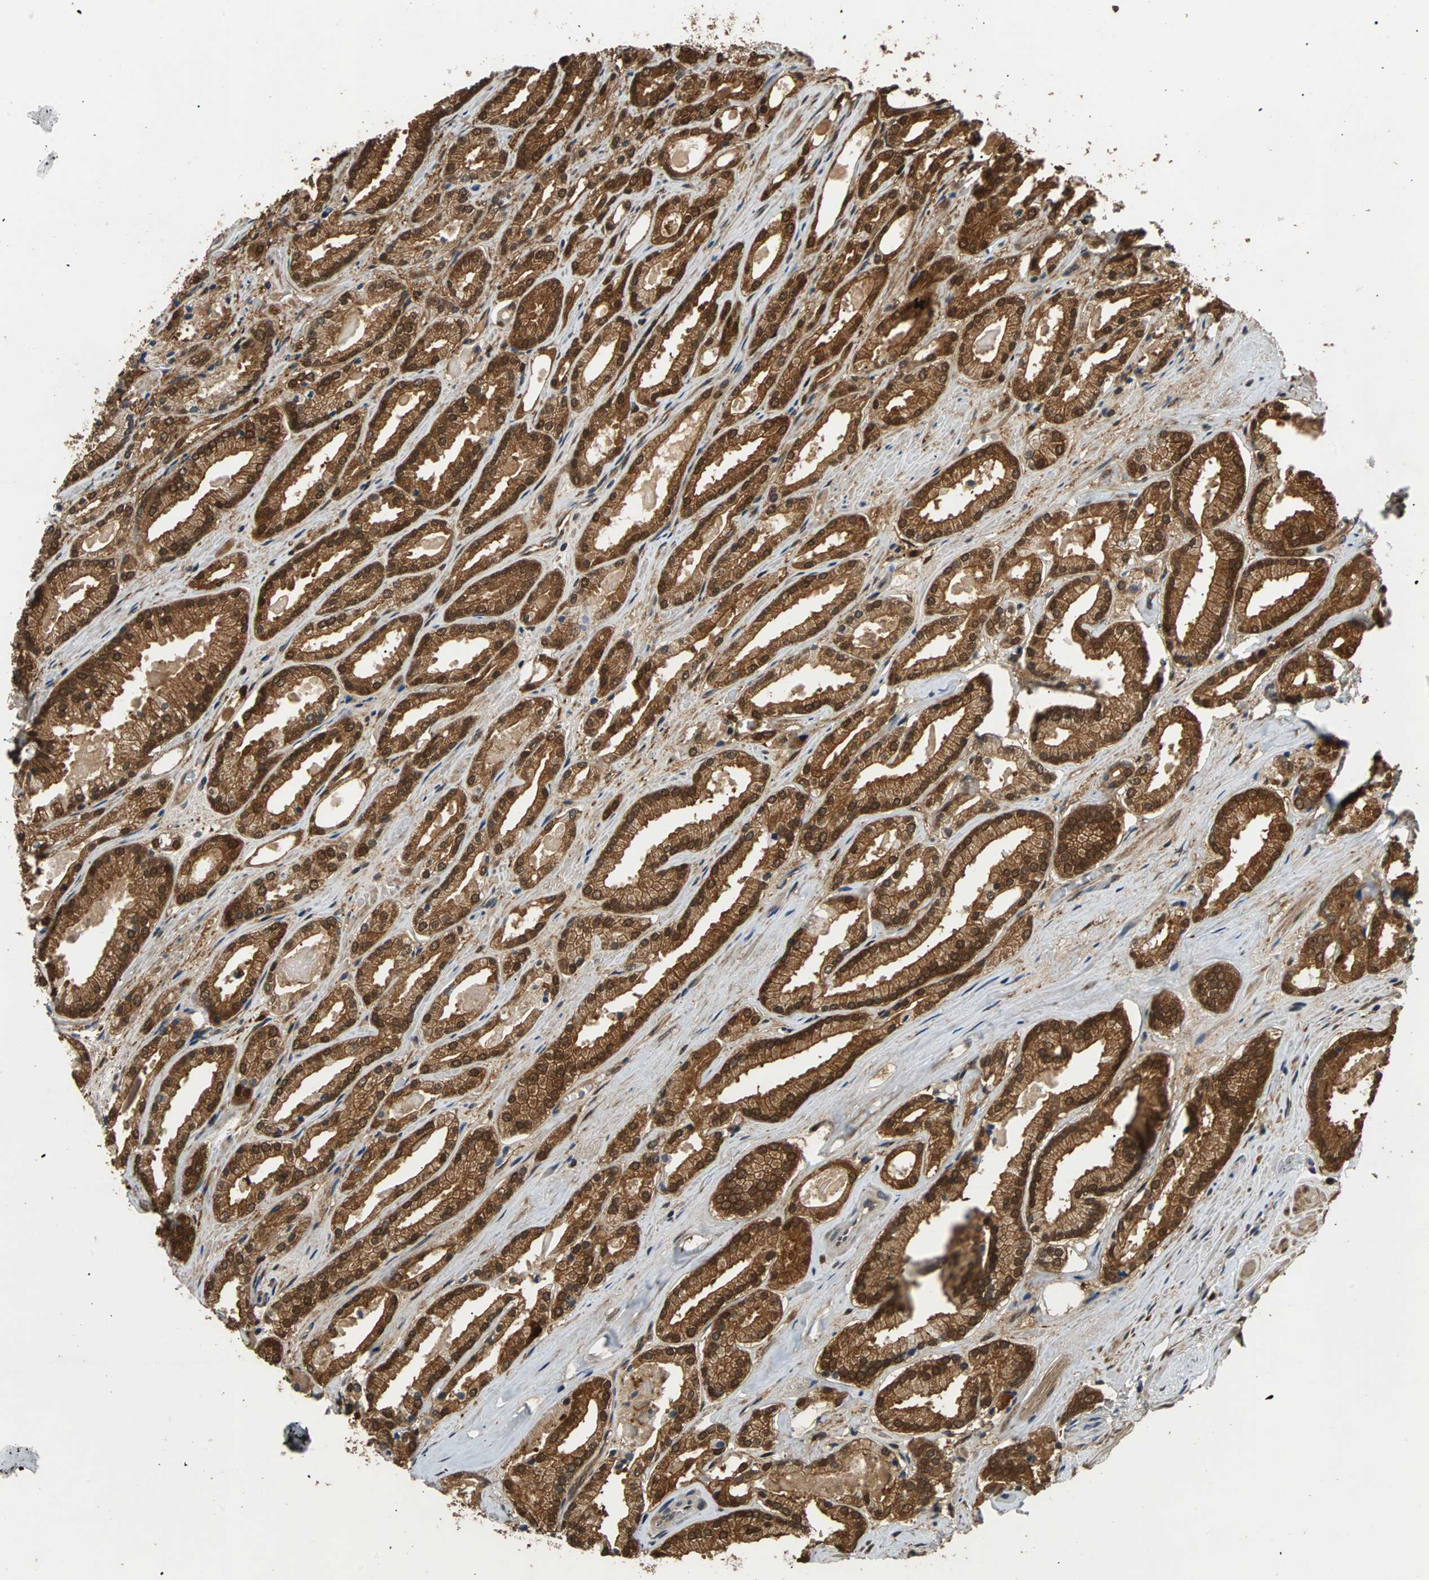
{"staining": {"intensity": "strong", "quantity": ">75%", "location": "cytoplasmic/membranous,nuclear"}, "tissue": "prostate cancer", "cell_type": "Tumor cells", "image_type": "cancer", "snomed": [{"axis": "morphology", "description": "Adenocarcinoma, Low grade"}, {"axis": "topography", "description": "Prostate"}], "caption": "The immunohistochemical stain shows strong cytoplasmic/membranous and nuclear expression in tumor cells of low-grade adenocarcinoma (prostate) tissue. The protein is stained brown, and the nuclei are stained in blue (DAB IHC with brightfield microscopy, high magnification).", "gene": "PRDX6", "patient": {"sex": "male", "age": 59}}